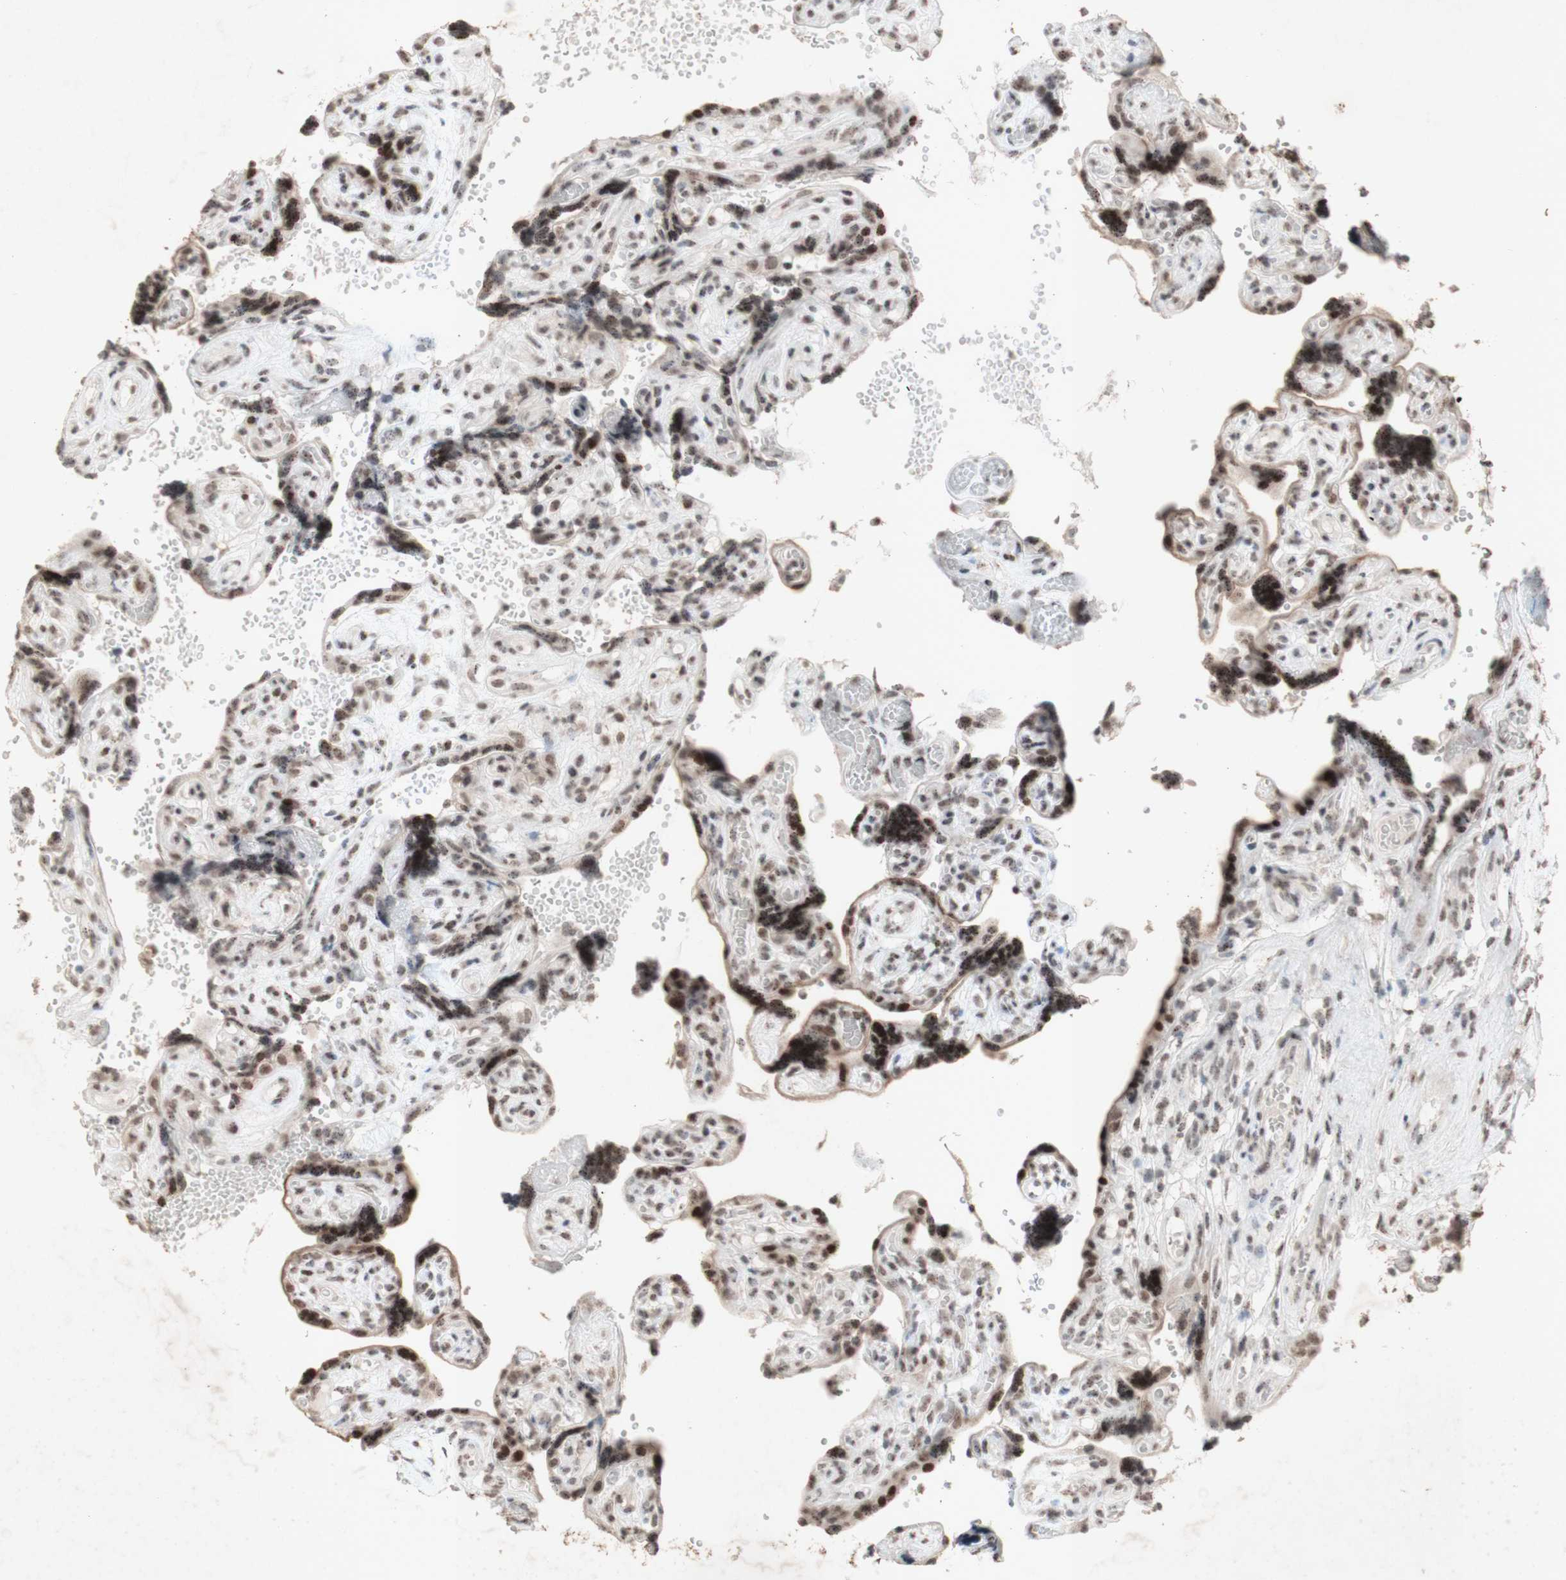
{"staining": {"intensity": "moderate", "quantity": "25%-75%", "location": "cytoplasmic/membranous,nuclear"}, "tissue": "placenta", "cell_type": "Trophoblastic cells", "image_type": "normal", "snomed": [{"axis": "morphology", "description": "Normal tissue, NOS"}, {"axis": "topography", "description": "Placenta"}], "caption": "Human placenta stained with a brown dye displays moderate cytoplasmic/membranous,nuclear positive positivity in approximately 25%-75% of trophoblastic cells.", "gene": "CENPB", "patient": {"sex": "female", "age": 30}}